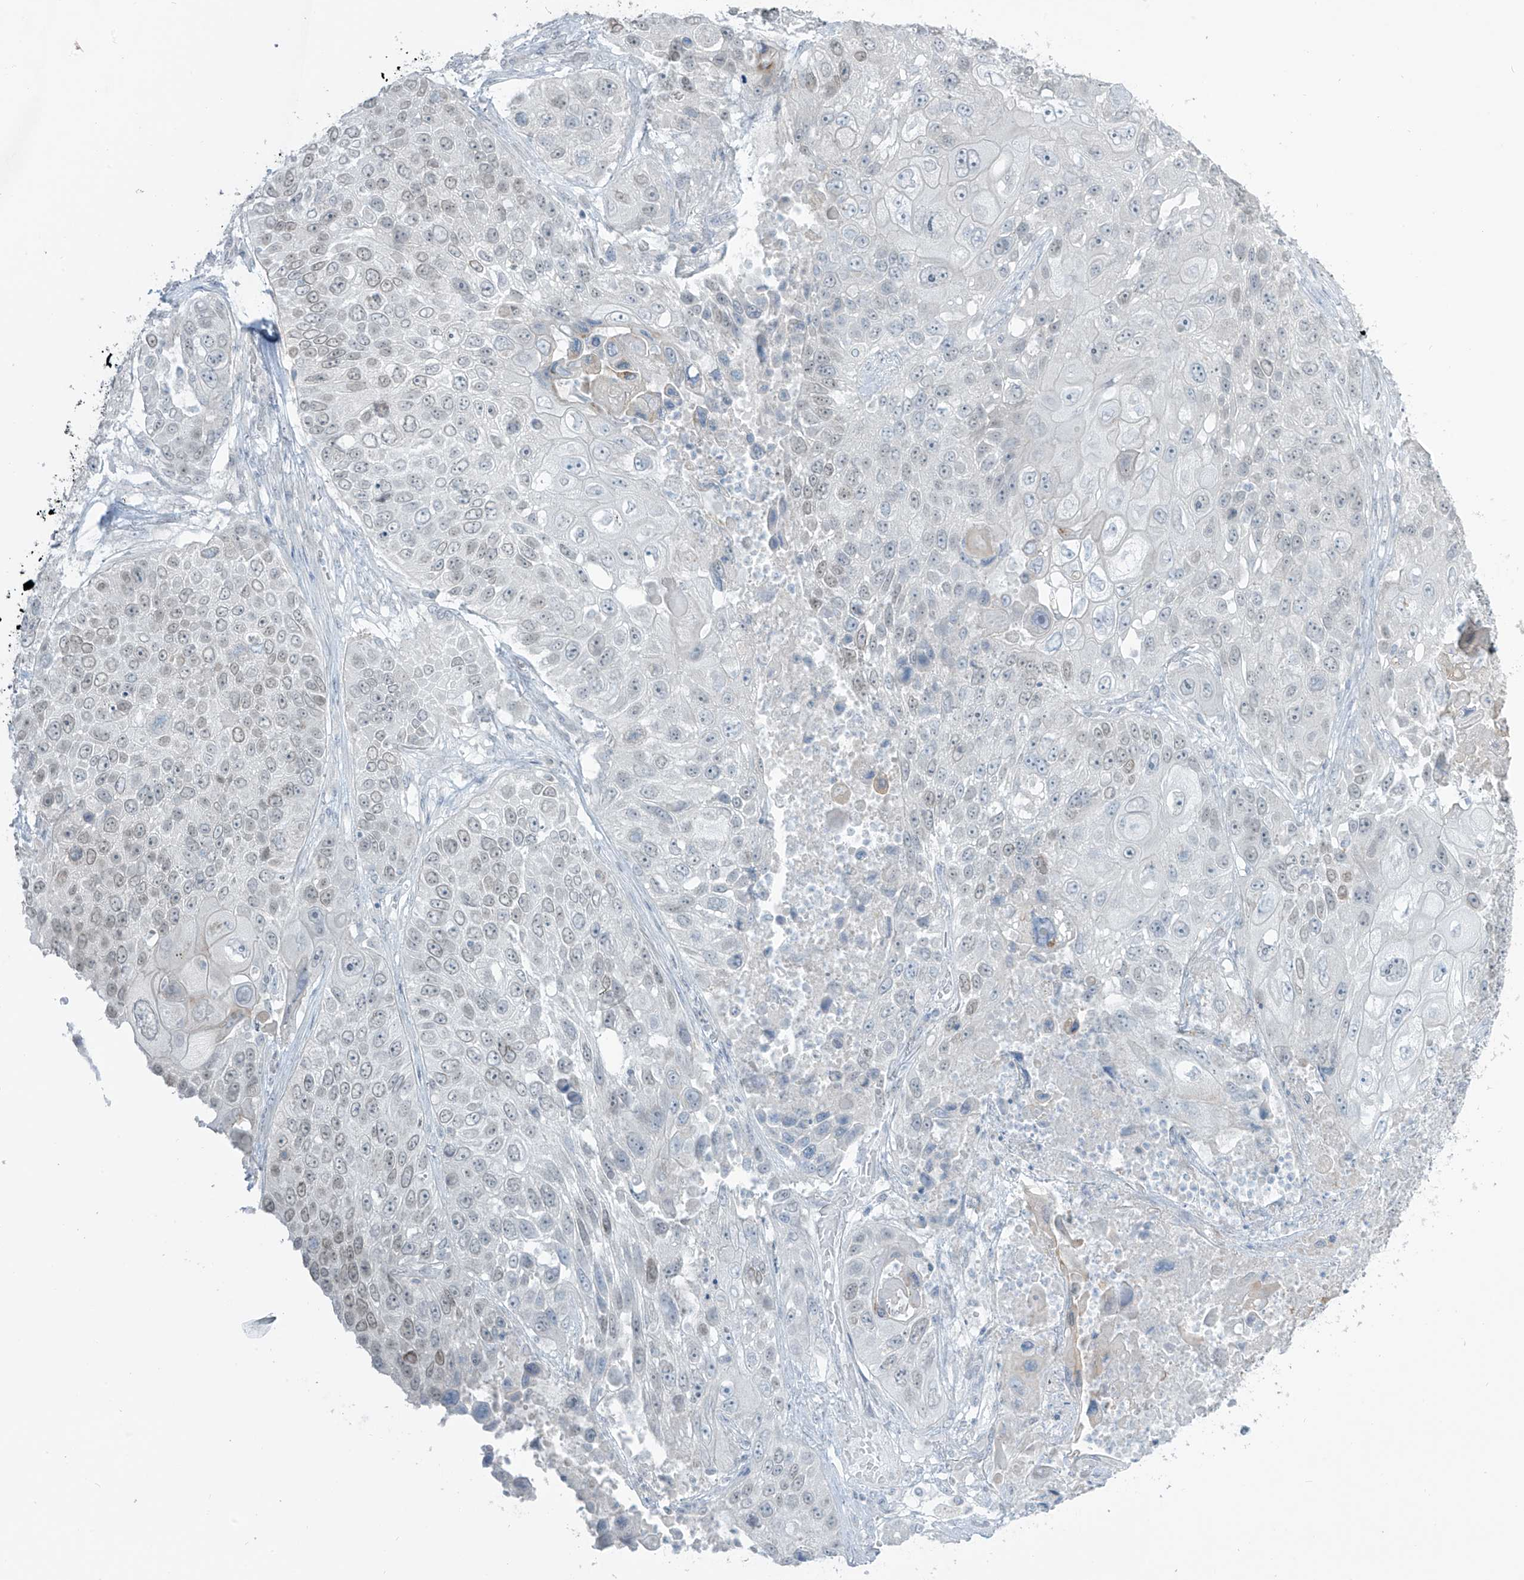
{"staining": {"intensity": "moderate", "quantity": "<25%", "location": "nuclear"}, "tissue": "lung cancer", "cell_type": "Tumor cells", "image_type": "cancer", "snomed": [{"axis": "morphology", "description": "Squamous cell carcinoma, NOS"}, {"axis": "topography", "description": "Lung"}], "caption": "Immunohistochemical staining of human lung squamous cell carcinoma reveals low levels of moderate nuclear staining in approximately <25% of tumor cells.", "gene": "PRDM6", "patient": {"sex": "male", "age": 61}}